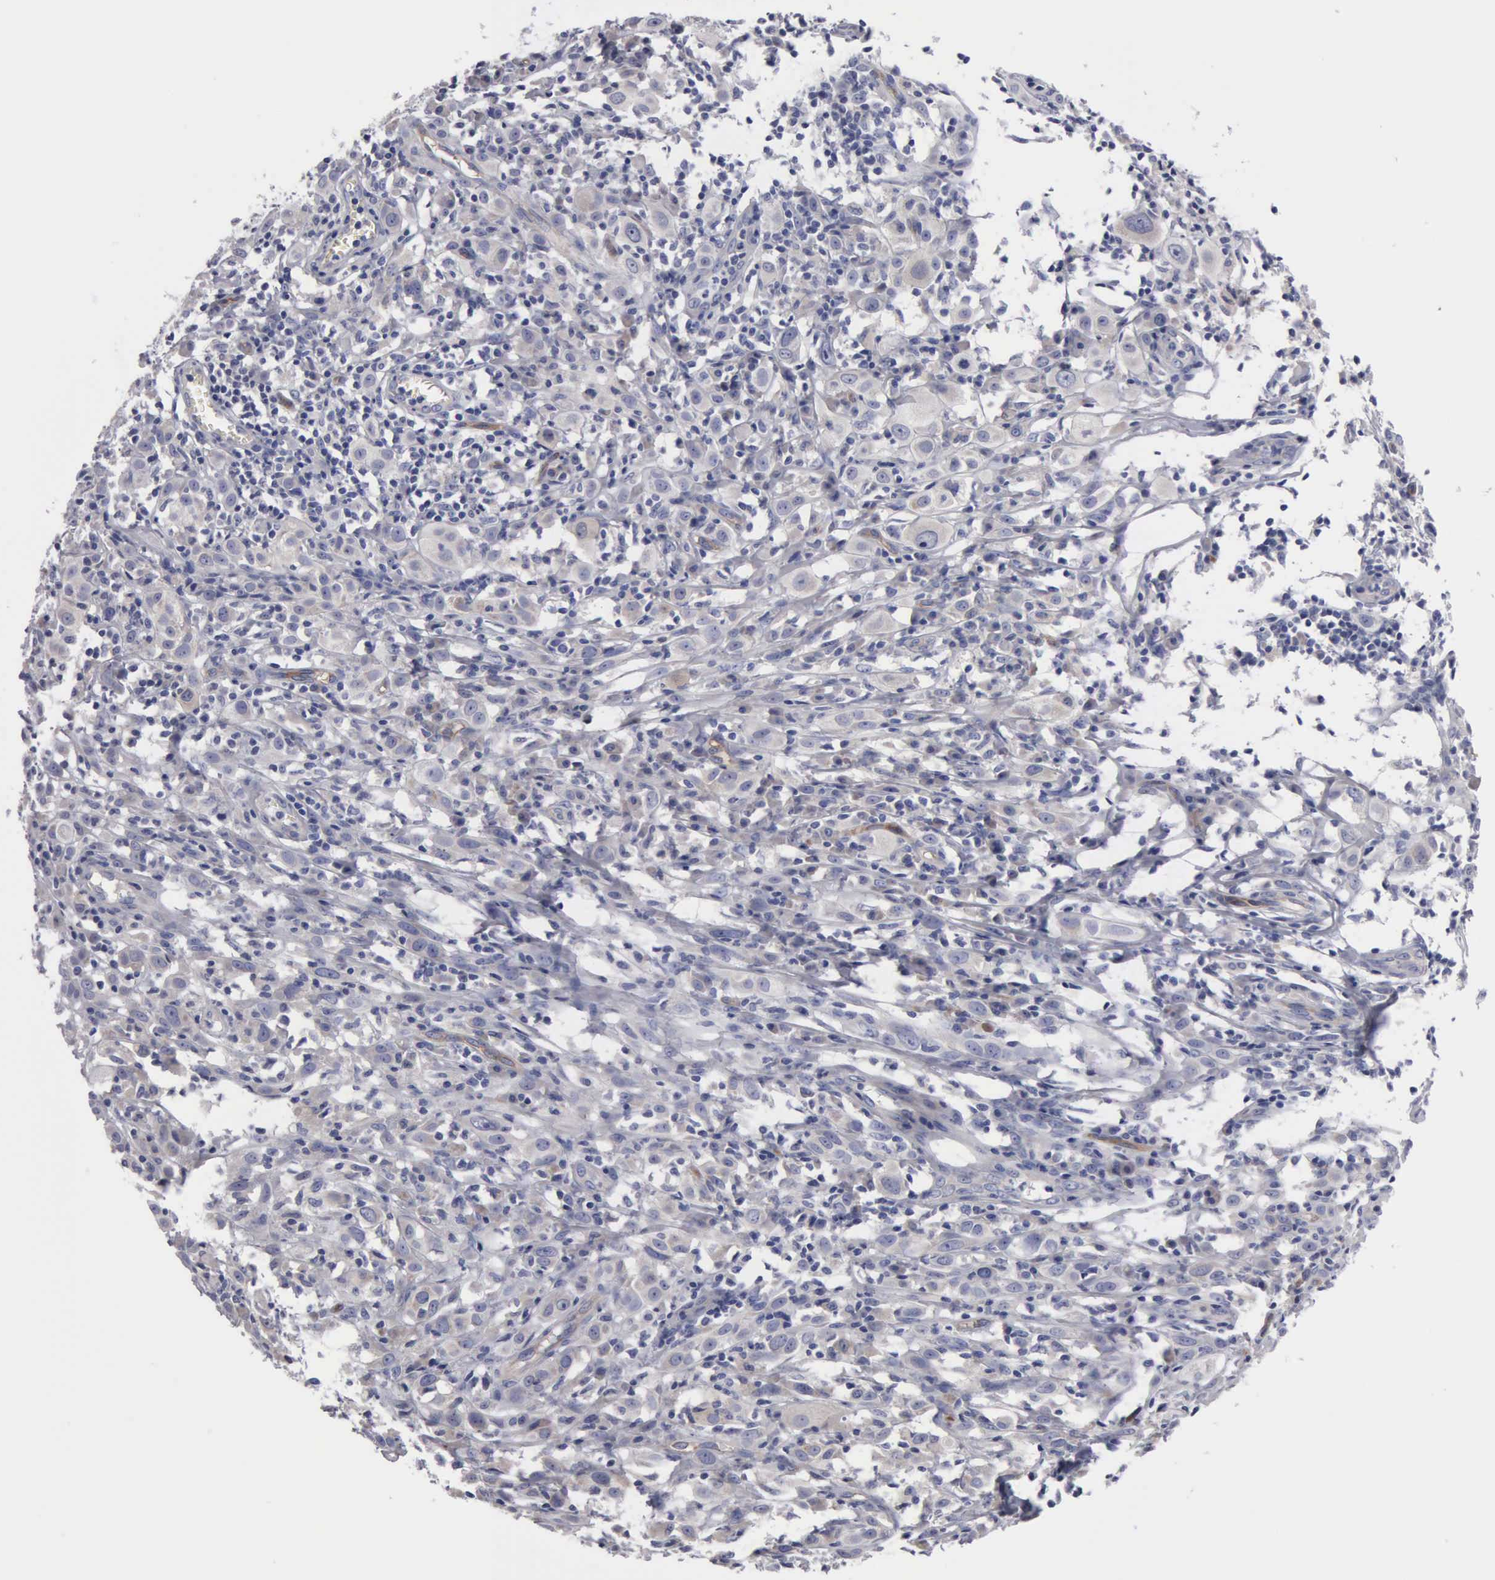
{"staining": {"intensity": "weak", "quantity": "<25%", "location": "cytoplasmic/membranous"}, "tissue": "melanoma", "cell_type": "Tumor cells", "image_type": "cancer", "snomed": [{"axis": "morphology", "description": "Malignant melanoma, NOS"}, {"axis": "topography", "description": "Skin"}], "caption": "This is a histopathology image of IHC staining of melanoma, which shows no positivity in tumor cells.", "gene": "RDX", "patient": {"sex": "female", "age": 52}}